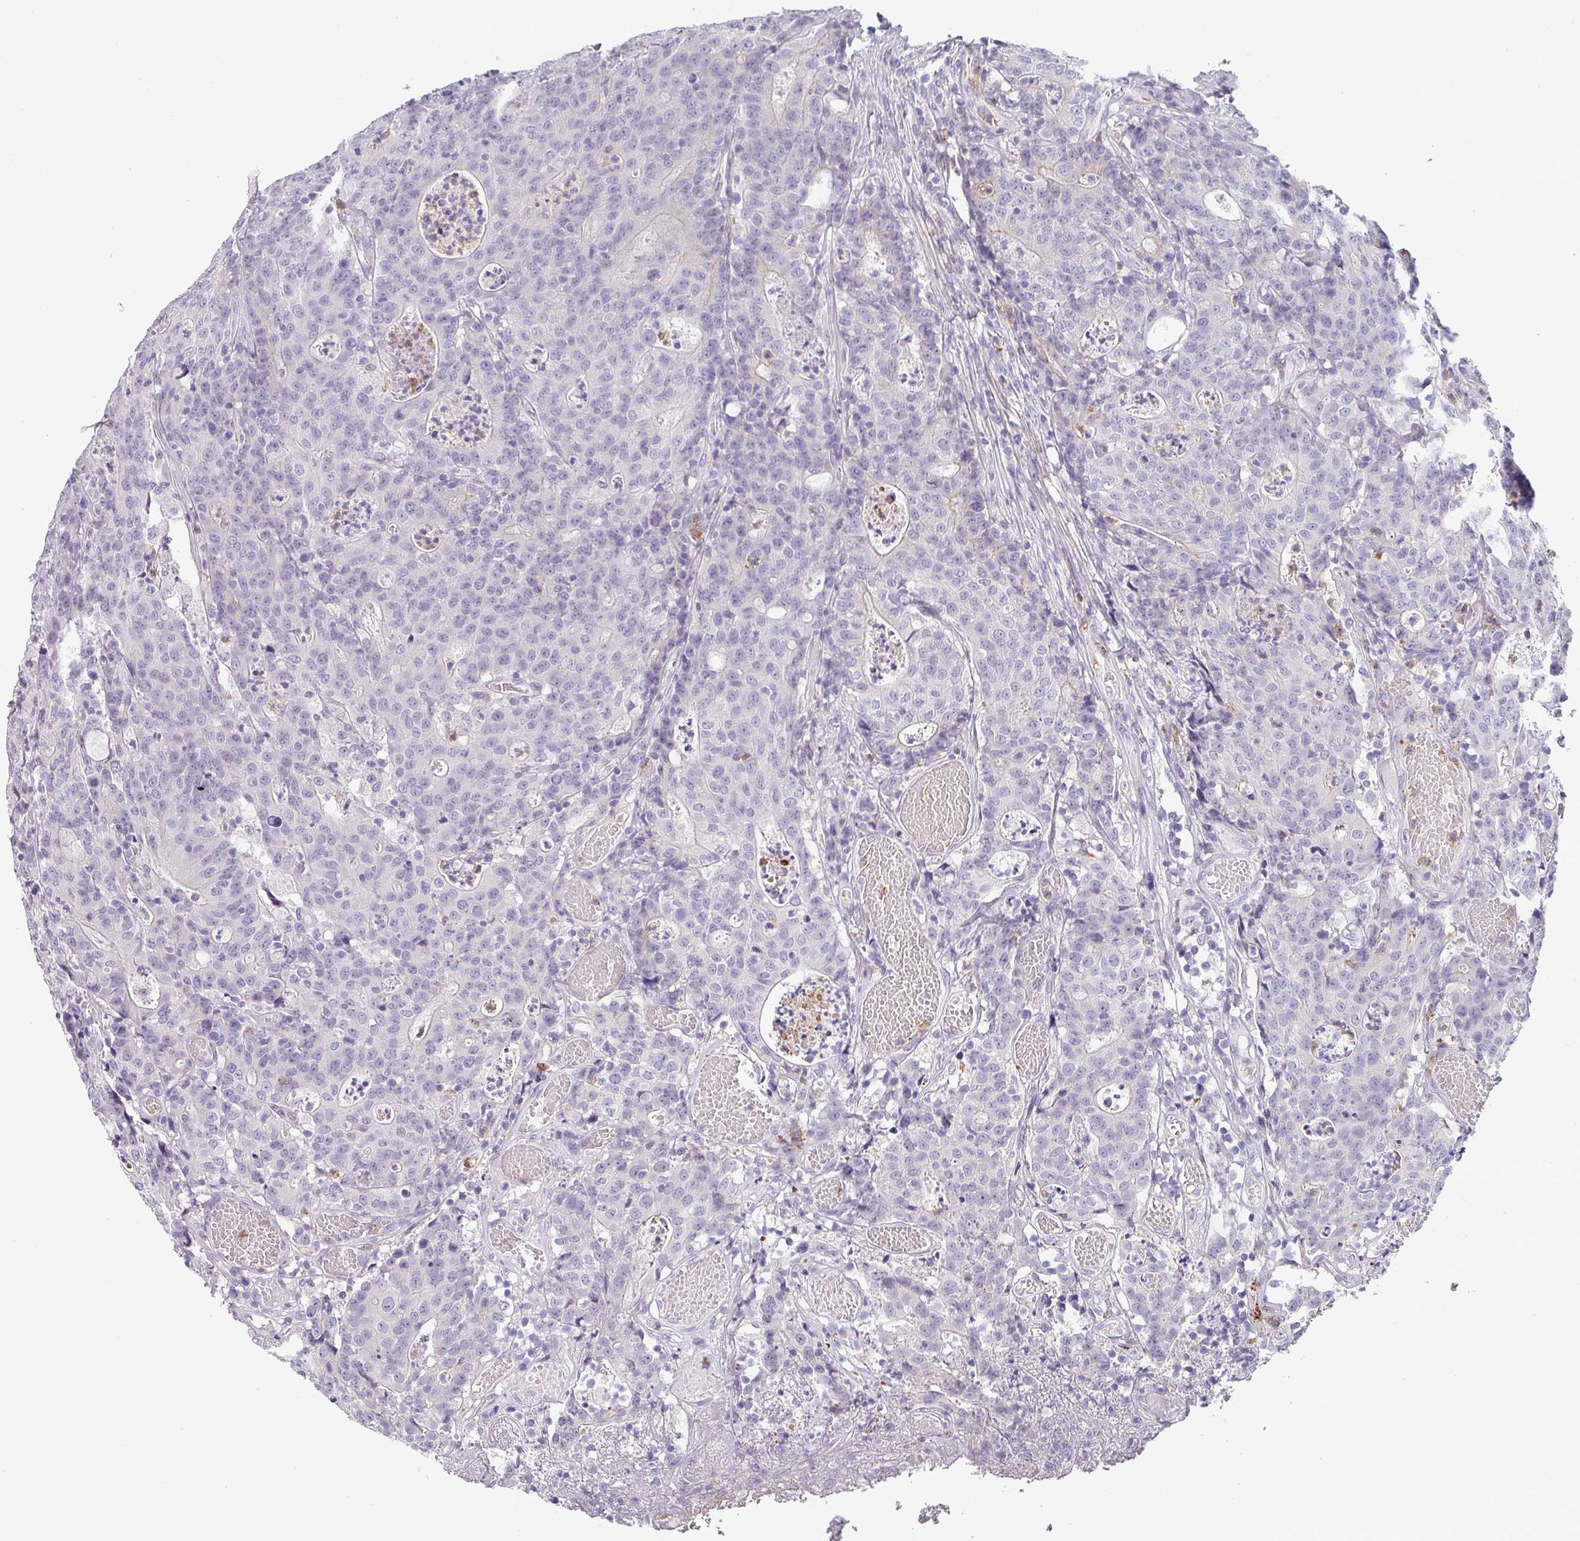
{"staining": {"intensity": "negative", "quantity": "none", "location": "none"}, "tissue": "colorectal cancer", "cell_type": "Tumor cells", "image_type": "cancer", "snomed": [{"axis": "morphology", "description": "Adenocarcinoma, NOS"}, {"axis": "topography", "description": "Colon"}], "caption": "An image of adenocarcinoma (colorectal) stained for a protein displays no brown staining in tumor cells.", "gene": "BTLA", "patient": {"sex": "male", "age": 83}}